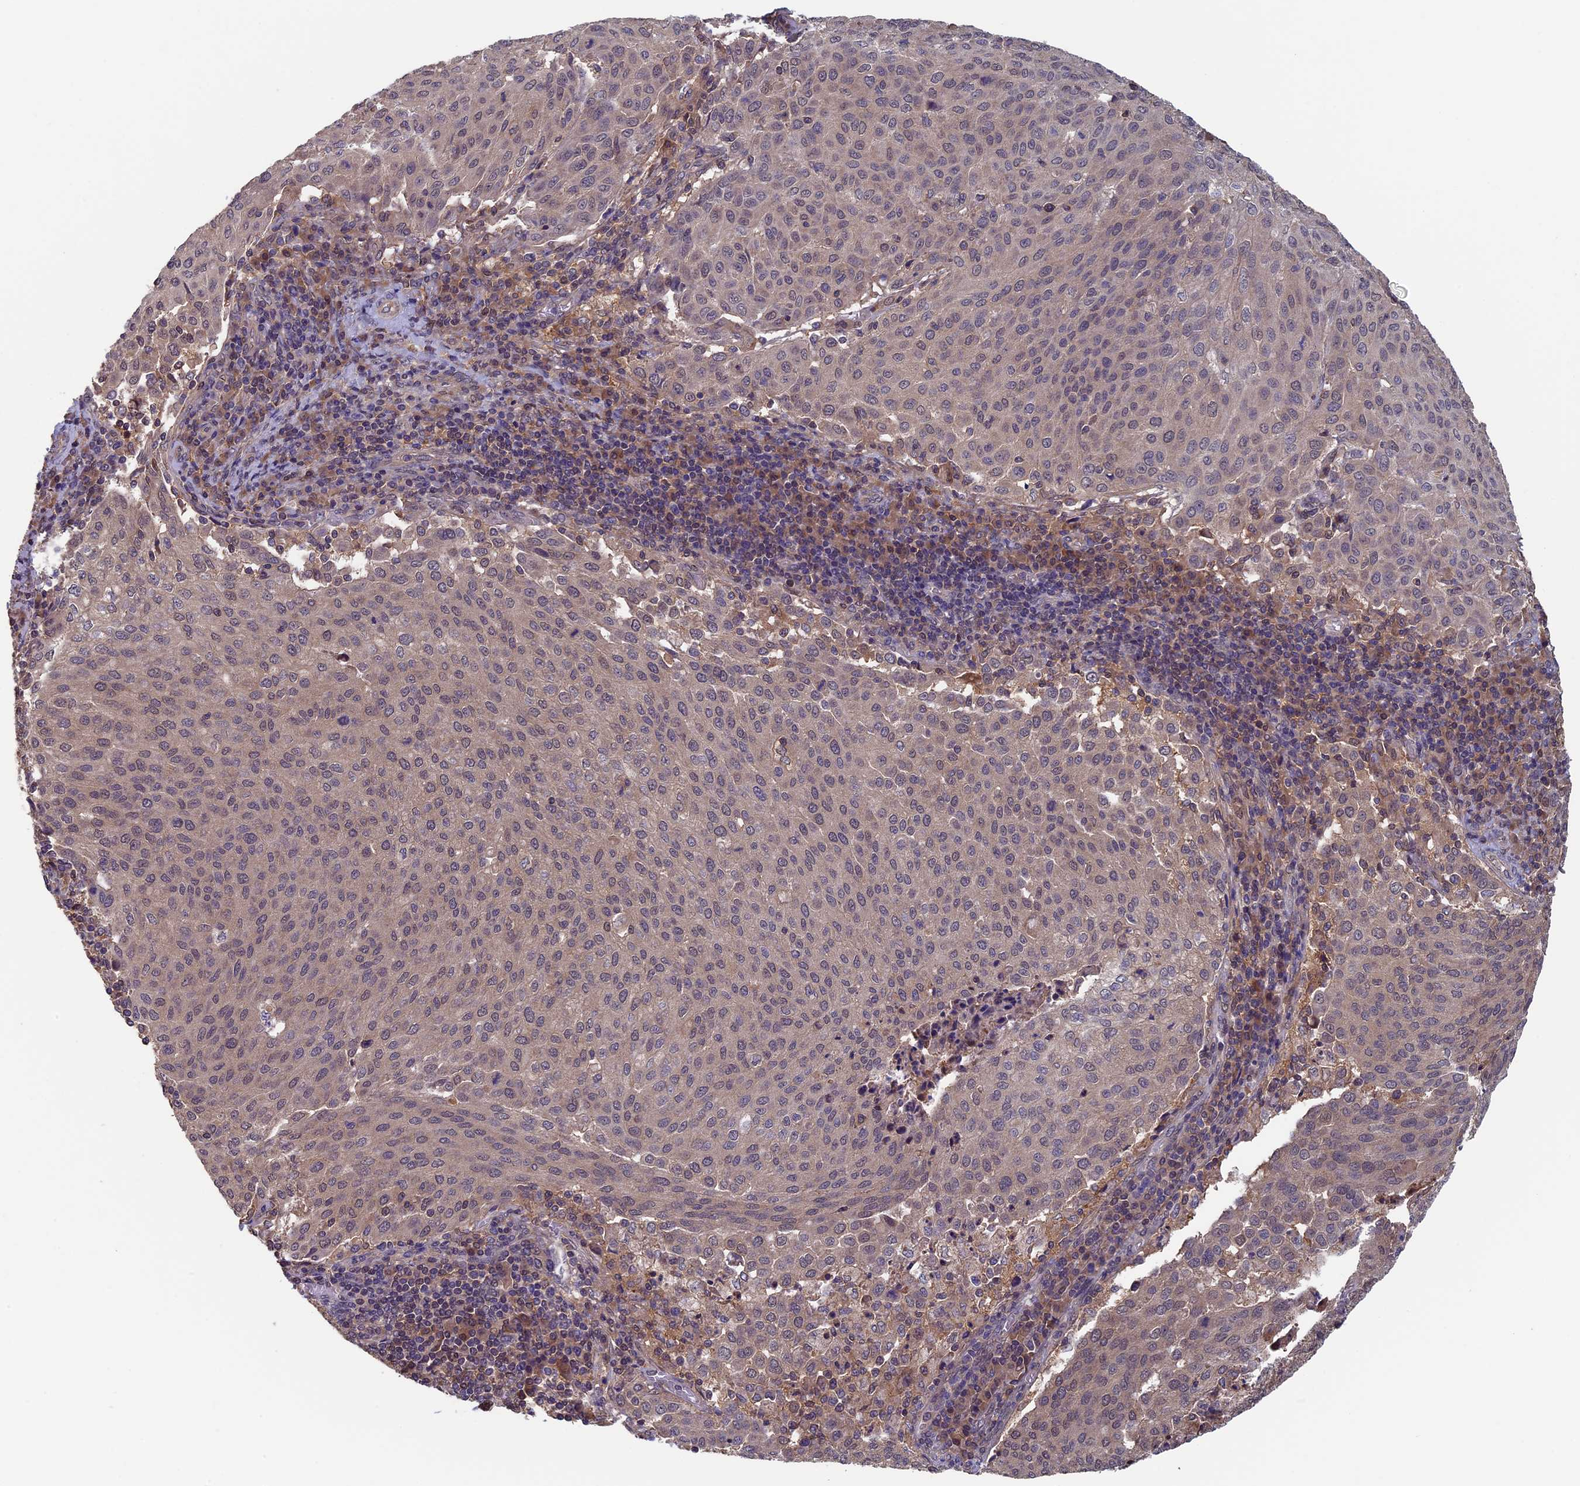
{"staining": {"intensity": "negative", "quantity": "none", "location": "none"}, "tissue": "cervical cancer", "cell_type": "Tumor cells", "image_type": "cancer", "snomed": [{"axis": "morphology", "description": "Squamous cell carcinoma, NOS"}, {"axis": "topography", "description": "Cervix"}], "caption": "A micrograph of squamous cell carcinoma (cervical) stained for a protein shows no brown staining in tumor cells. (DAB IHC, high magnification).", "gene": "LCMT1", "patient": {"sex": "female", "age": 46}}